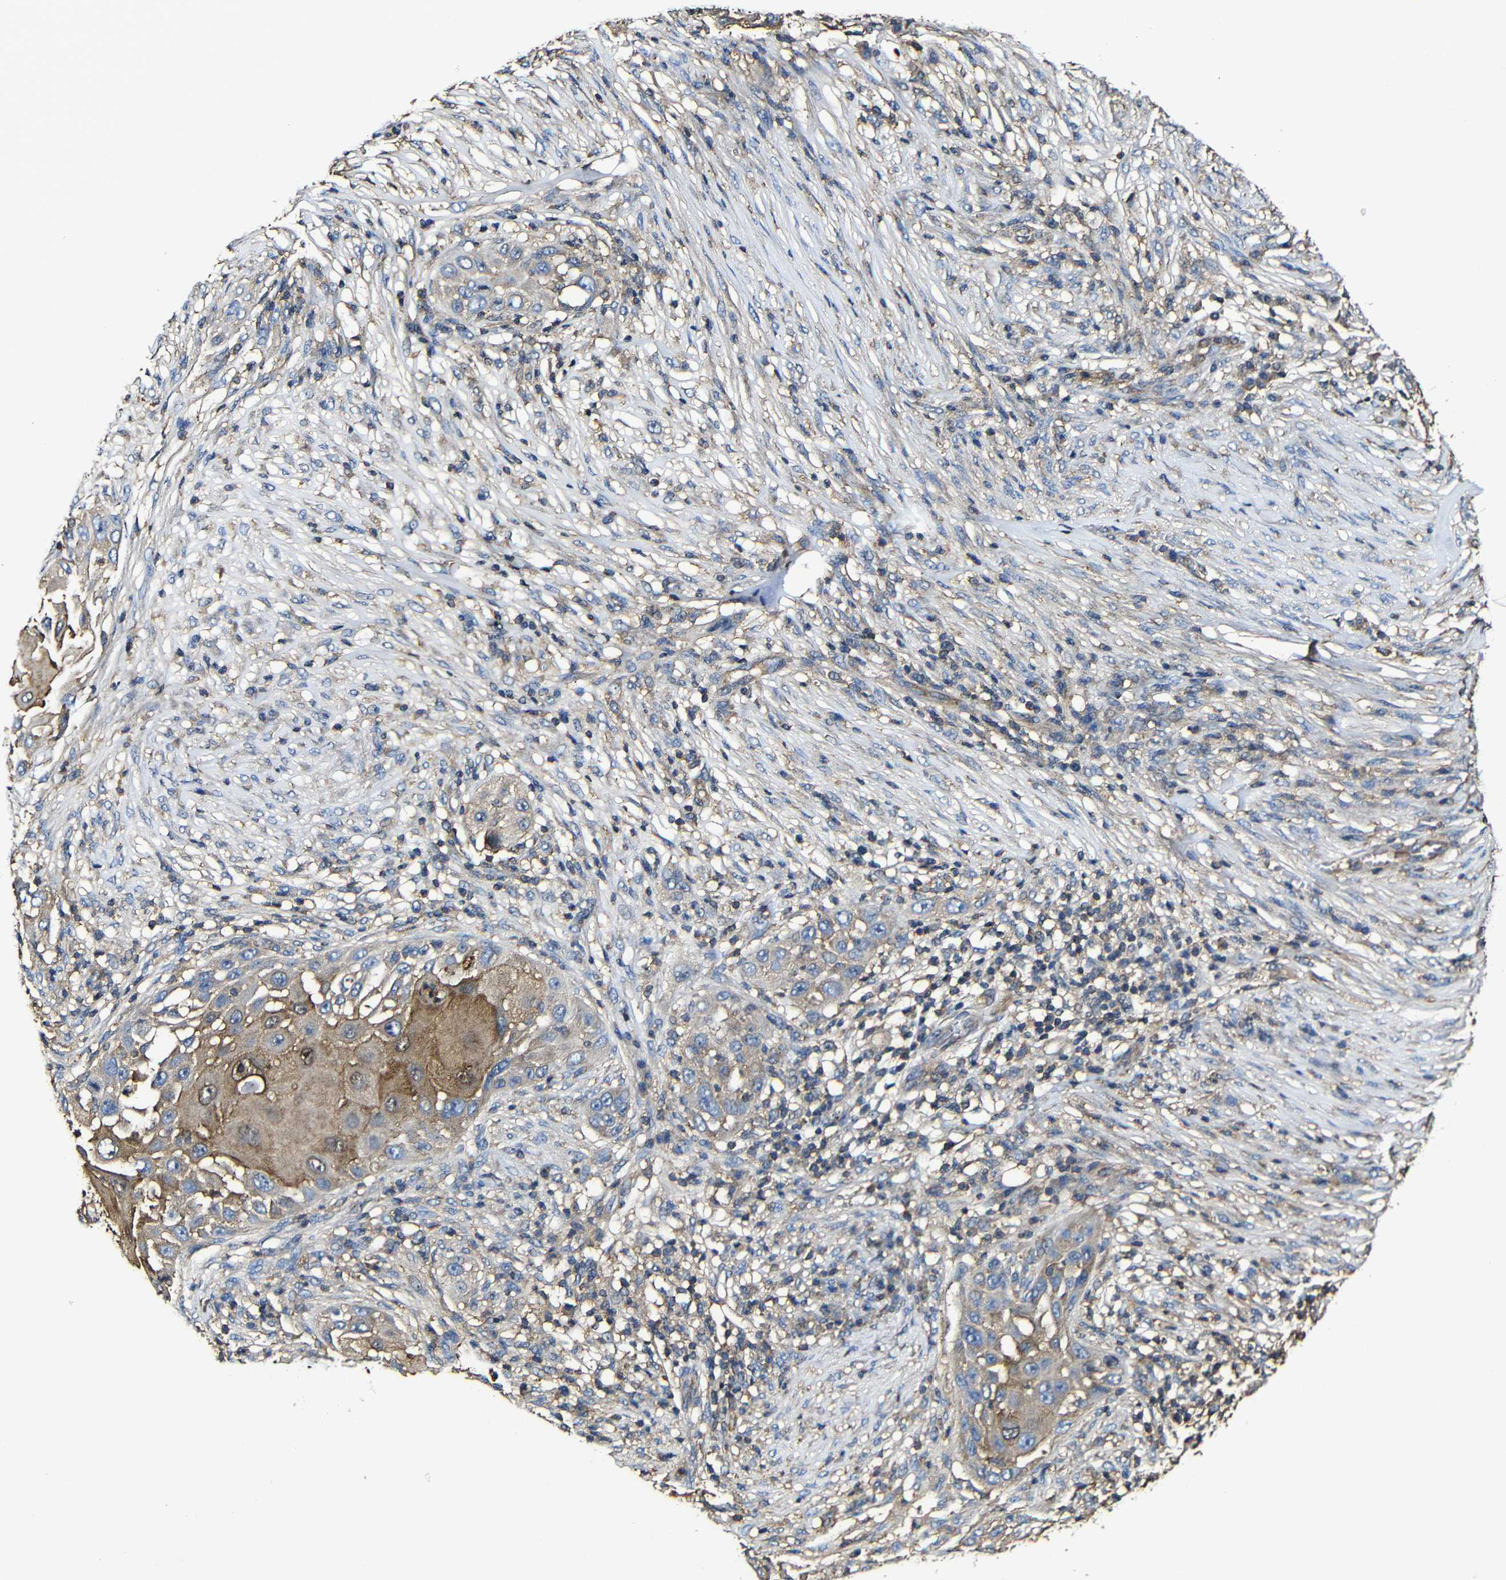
{"staining": {"intensity": "moderate", "quantity": "25%-75%", "location": "cytoplasmic/membranous"}, "tissue": "skin cancer", "cell_type": "Tumor cells", "image_type": "cancer", "snomed": [{"axis": "morphology", "description": "Squamous cell carcinoma, NOS"}, {"axis": "topography", "description": "Skin"}], "caption": "Immunohistochemistry (IHC) (DAB) staining of human skin squamous cell carcinoma exhibits moderate cytoplasmic/membranous protein positivity in approximately 25%-75% of tumor cells.", "gene": "MSN", "patient": {"sex": "female", "age": 44}}